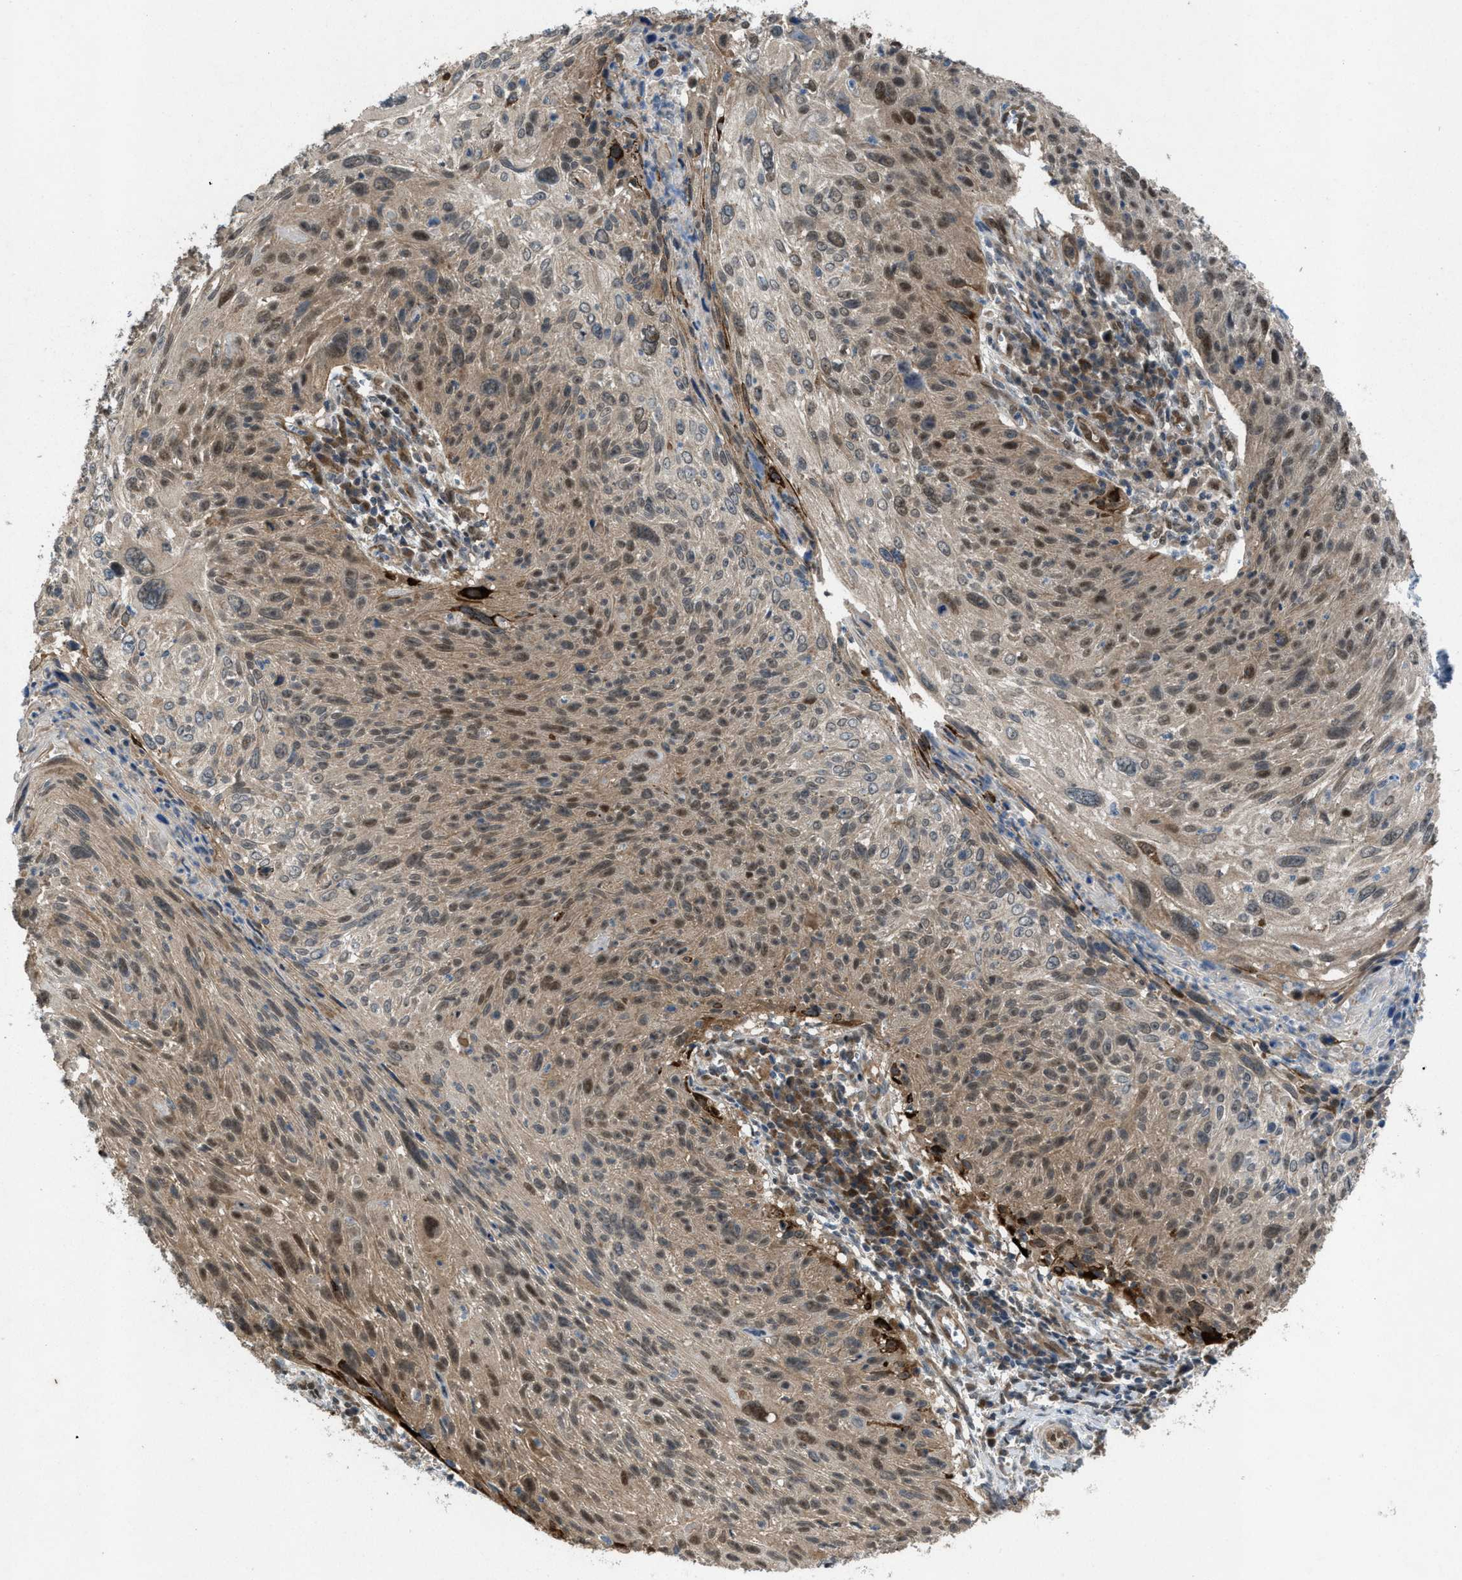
{"staining": {"intensity": "moderate", "quantity": ">75%", "location": "cytoplasmic/membranous,nuclear"}, "tissue": "cervical cancer", "cell_type": "Tumor cells", "image_type": "cancer", "snomed": [{"axis": "morphology", "description": "Squamous cell carcinoma, NOS"}, {"axis": "topography", "description": "Cervix"}], "caption": "Moderate cytoplasmic/membranous and nuclear protein positivity is appreciated in about >75% of tumor cells in cervical squamous cell carcinoma. Using DAB (brown) and hematoxylin (blue) stains, captured at high magnification using brightfield microscopy.", "gene": "PLAA", "patient": {"sex": "female", "age": 51}}